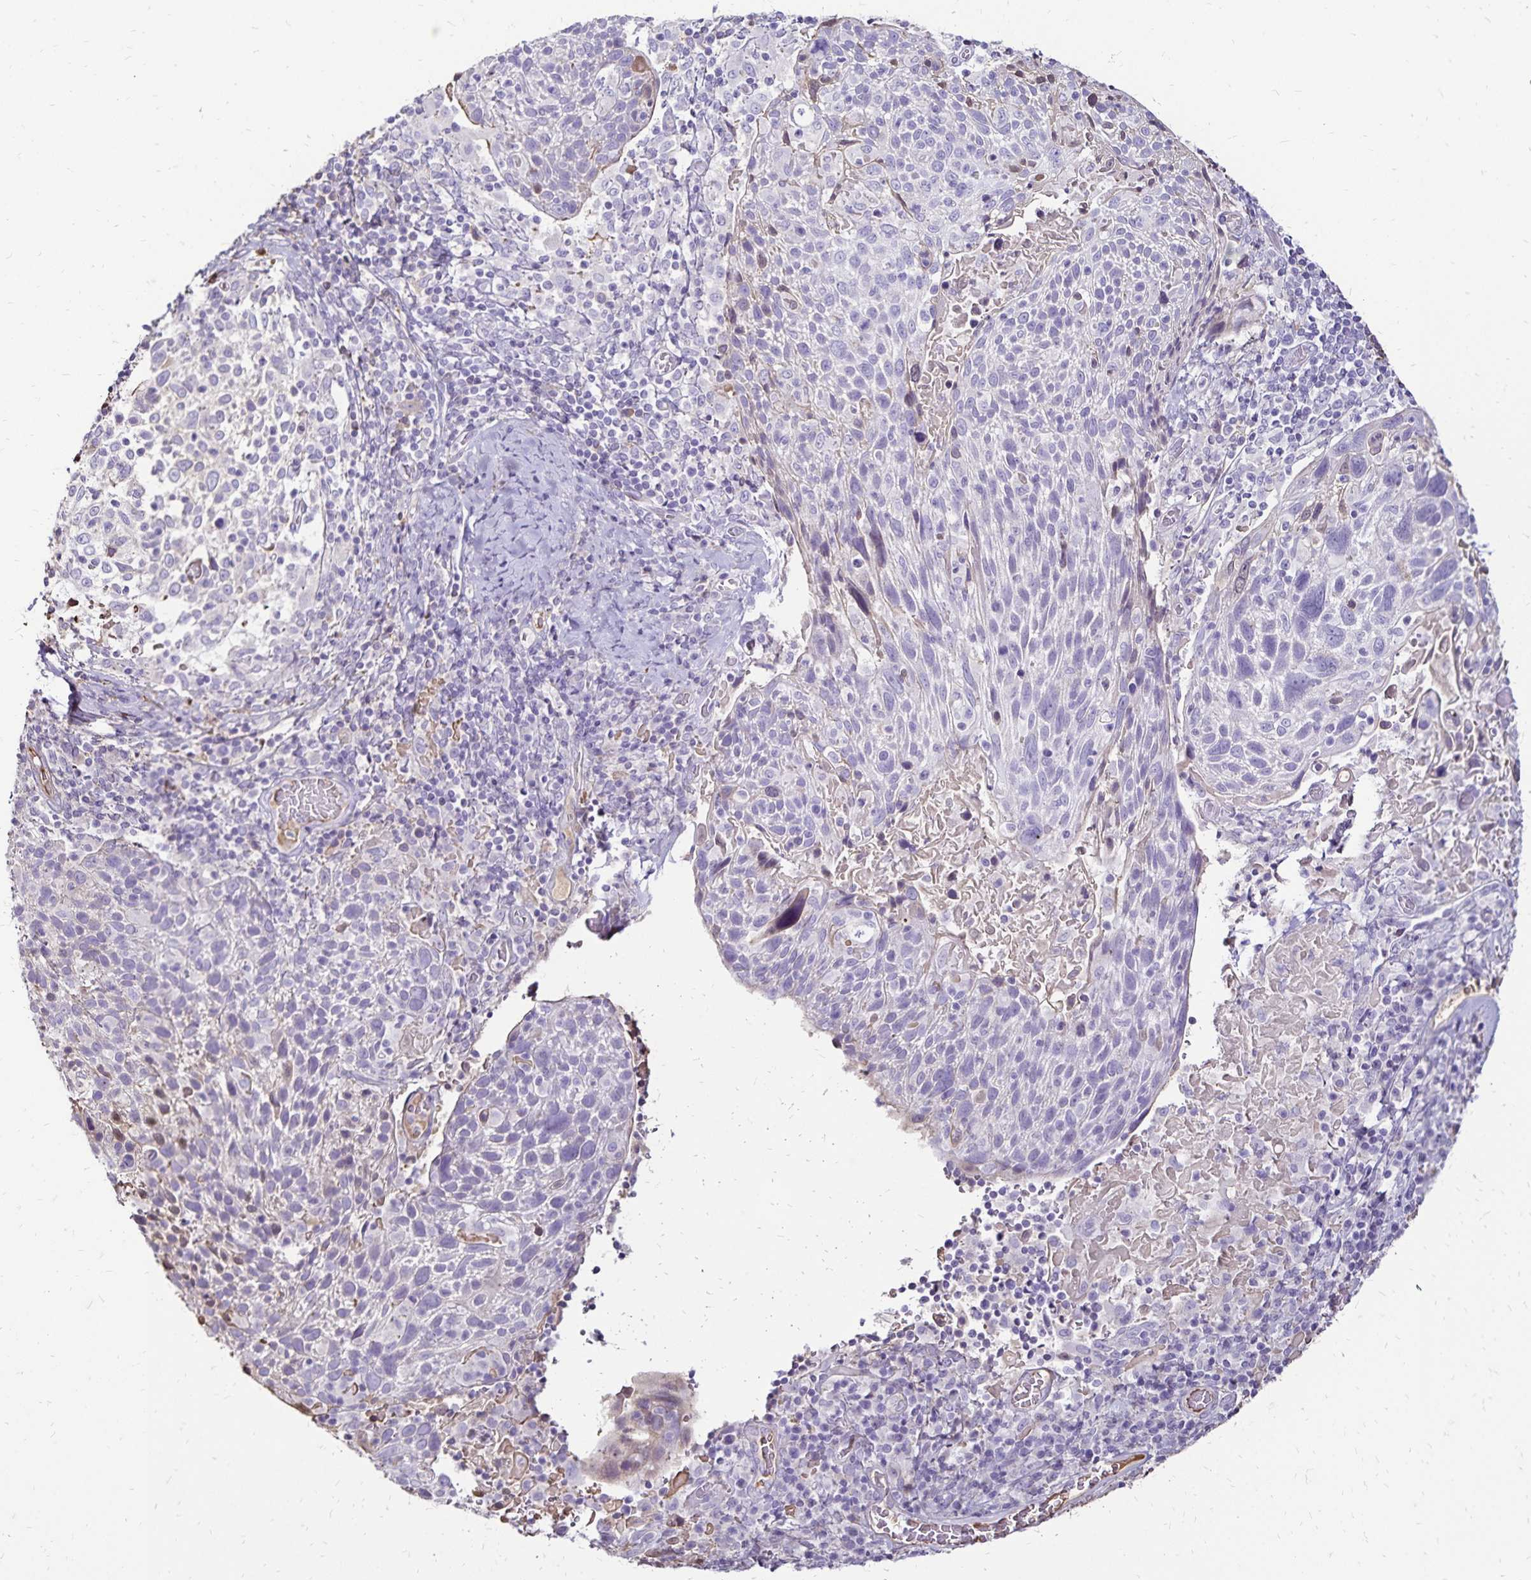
{"staining": {"intensity": "negative", "quantity": "none", "location": "none"}, "tissue": "cervical cancer", "cell_type": "Tumor cells", "image_type": "cancer", "snomed": [{"axis": "morphology", "description": "Squamous cell carcinoma, NOS"}, {"axis": "topography", "description": "Cervix"}], "caption": "Histopathology image shows no protein positivity in tumor cells of cervical cancer tissue. (Brightfield microscopy of DAB (3,3'-diaminobenzidine) immunohistochemistry at high magnification).", "gene": "KISS1", "patient": {"sex": "female", "age": 61}}